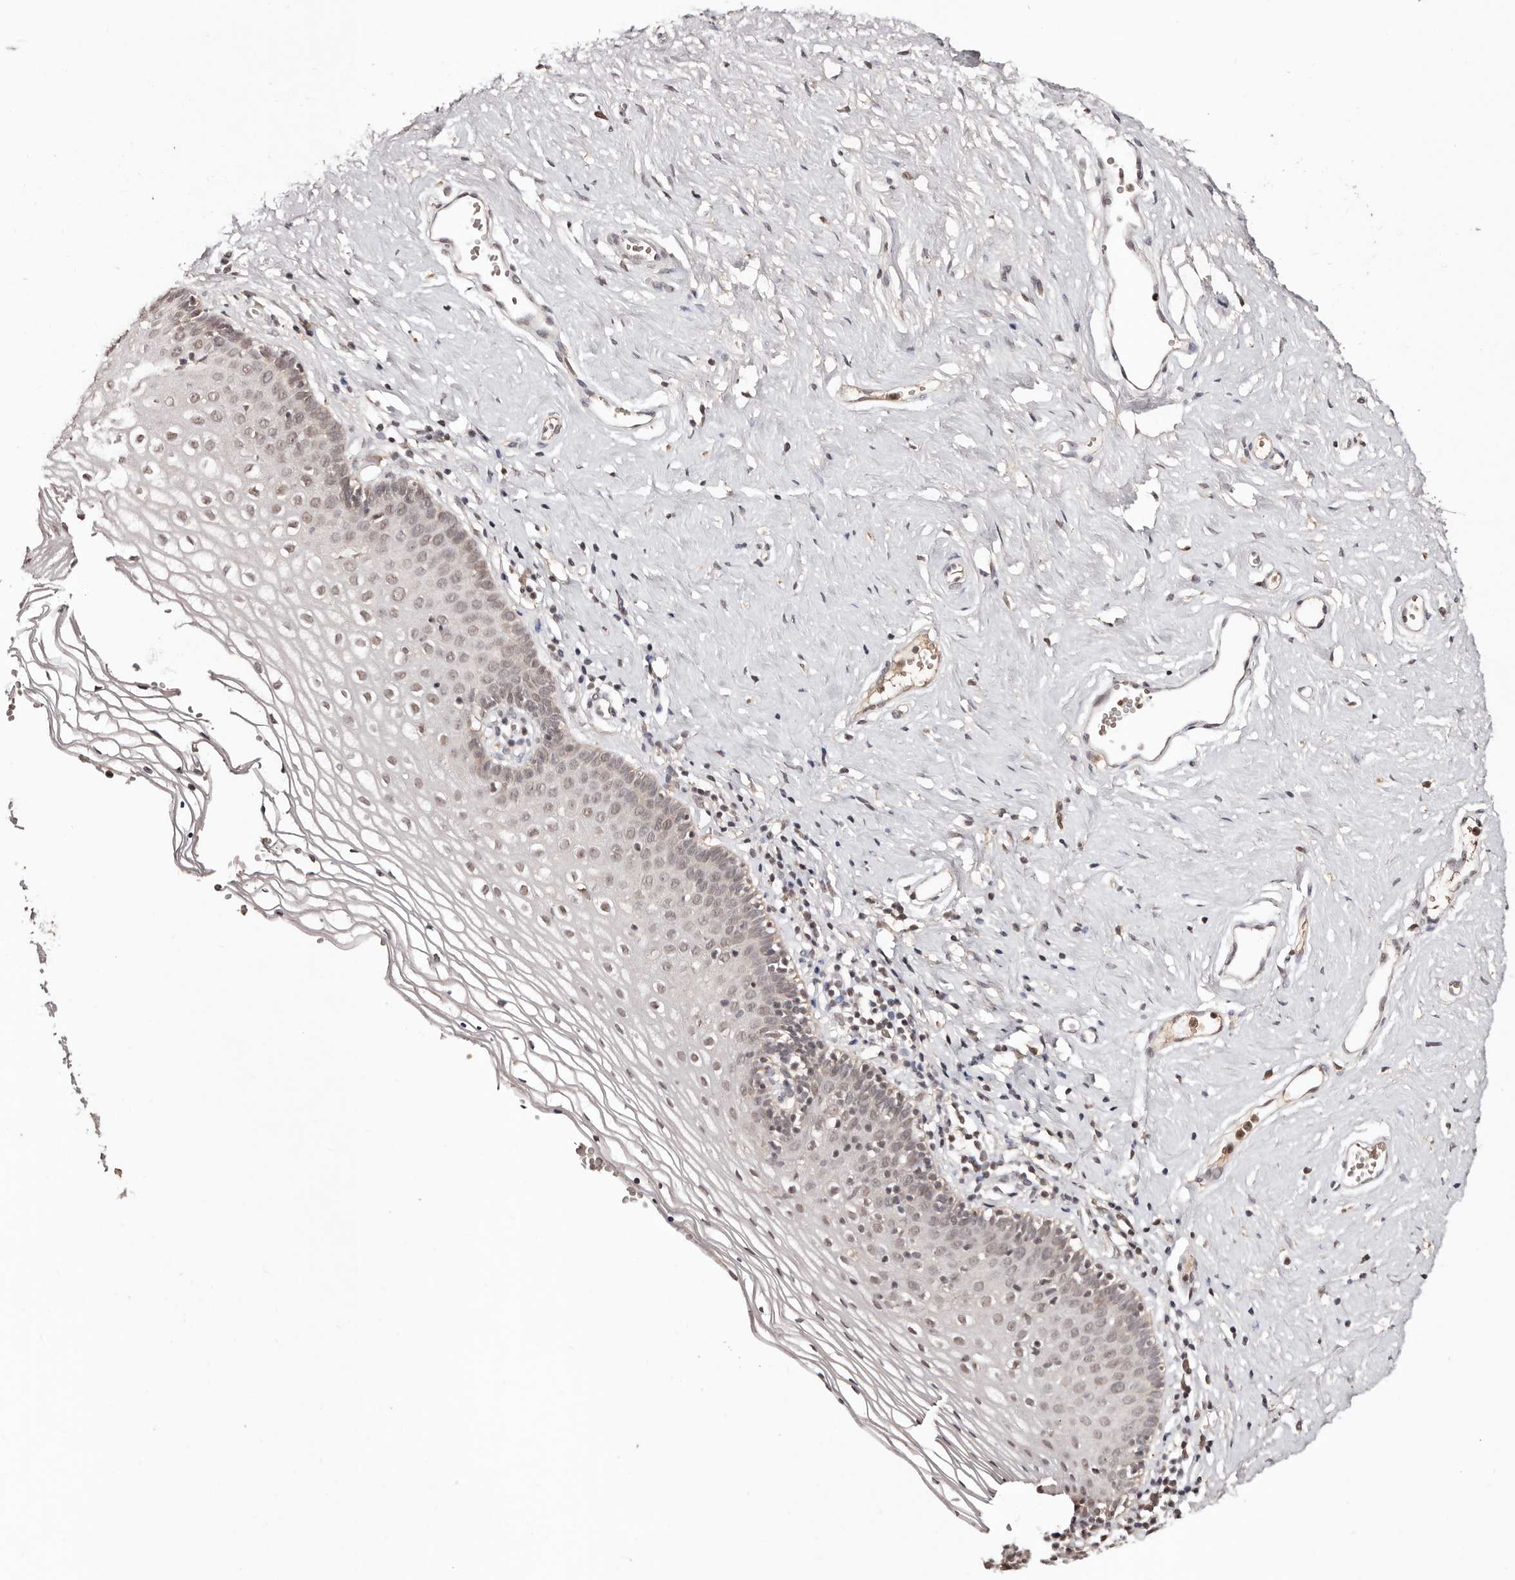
{"staining": {"intensity": "moderate", "quantity": "25%-75%", "location": "nuclear"}, "tissue": "vagina", "cell_type": "Squamous epithelial cells", "image_type": "normal", "snomed": [{"axis": "morphology", "description": "Normal tissue, NOS"}, {"axis": "topography", "description": "Vagina"}], "caption": "High-power microscopy captured an immunohistochemistry image of normal vagina, revealing moderate nuclear staining in about 25%-75% of squamous epithelial cells. (IHC, brightfield microscopy, high magnification).", "gene": "BICRAL", "patient": {"sex": "female", "age": 32}}